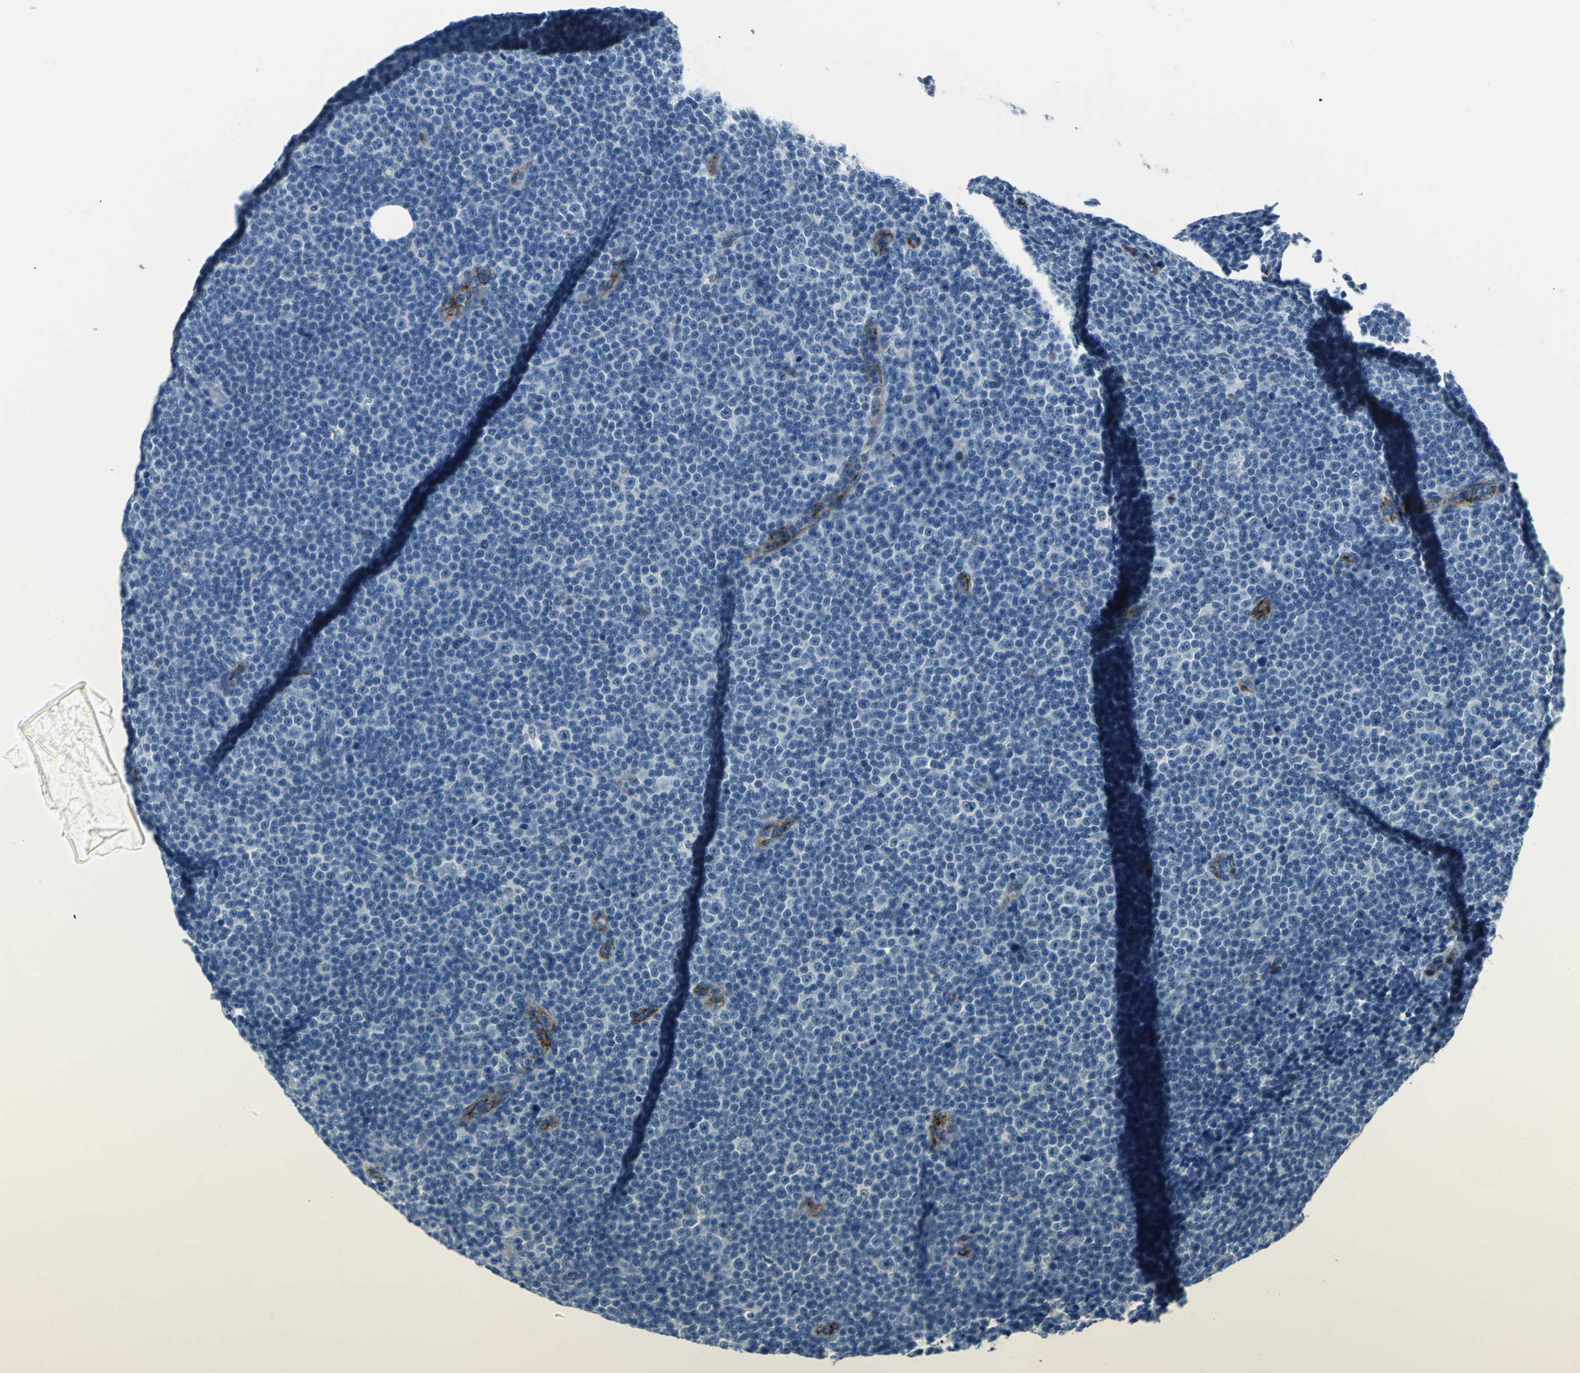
{"staining": {"intensity": "negative", "quantity": "none", "location": "none"}, "tissue": "lymphoma", "cell_type": "Tumor cells", "image_type": "cancer", "snomed": [{"axis": "morphology", "description": "Malignant lymphoma, non-Hodgkin's type, Low grade"}, {"axis": "topography", "description": "Lymph node"}], "caption": "Immunohistochemical staining of low-grade malignant lymphoma, non-Hodgkin's type displays no significant expression in tumor cells.", "gene": "SELP", "patient": {"sex": "female", "age": 67}}